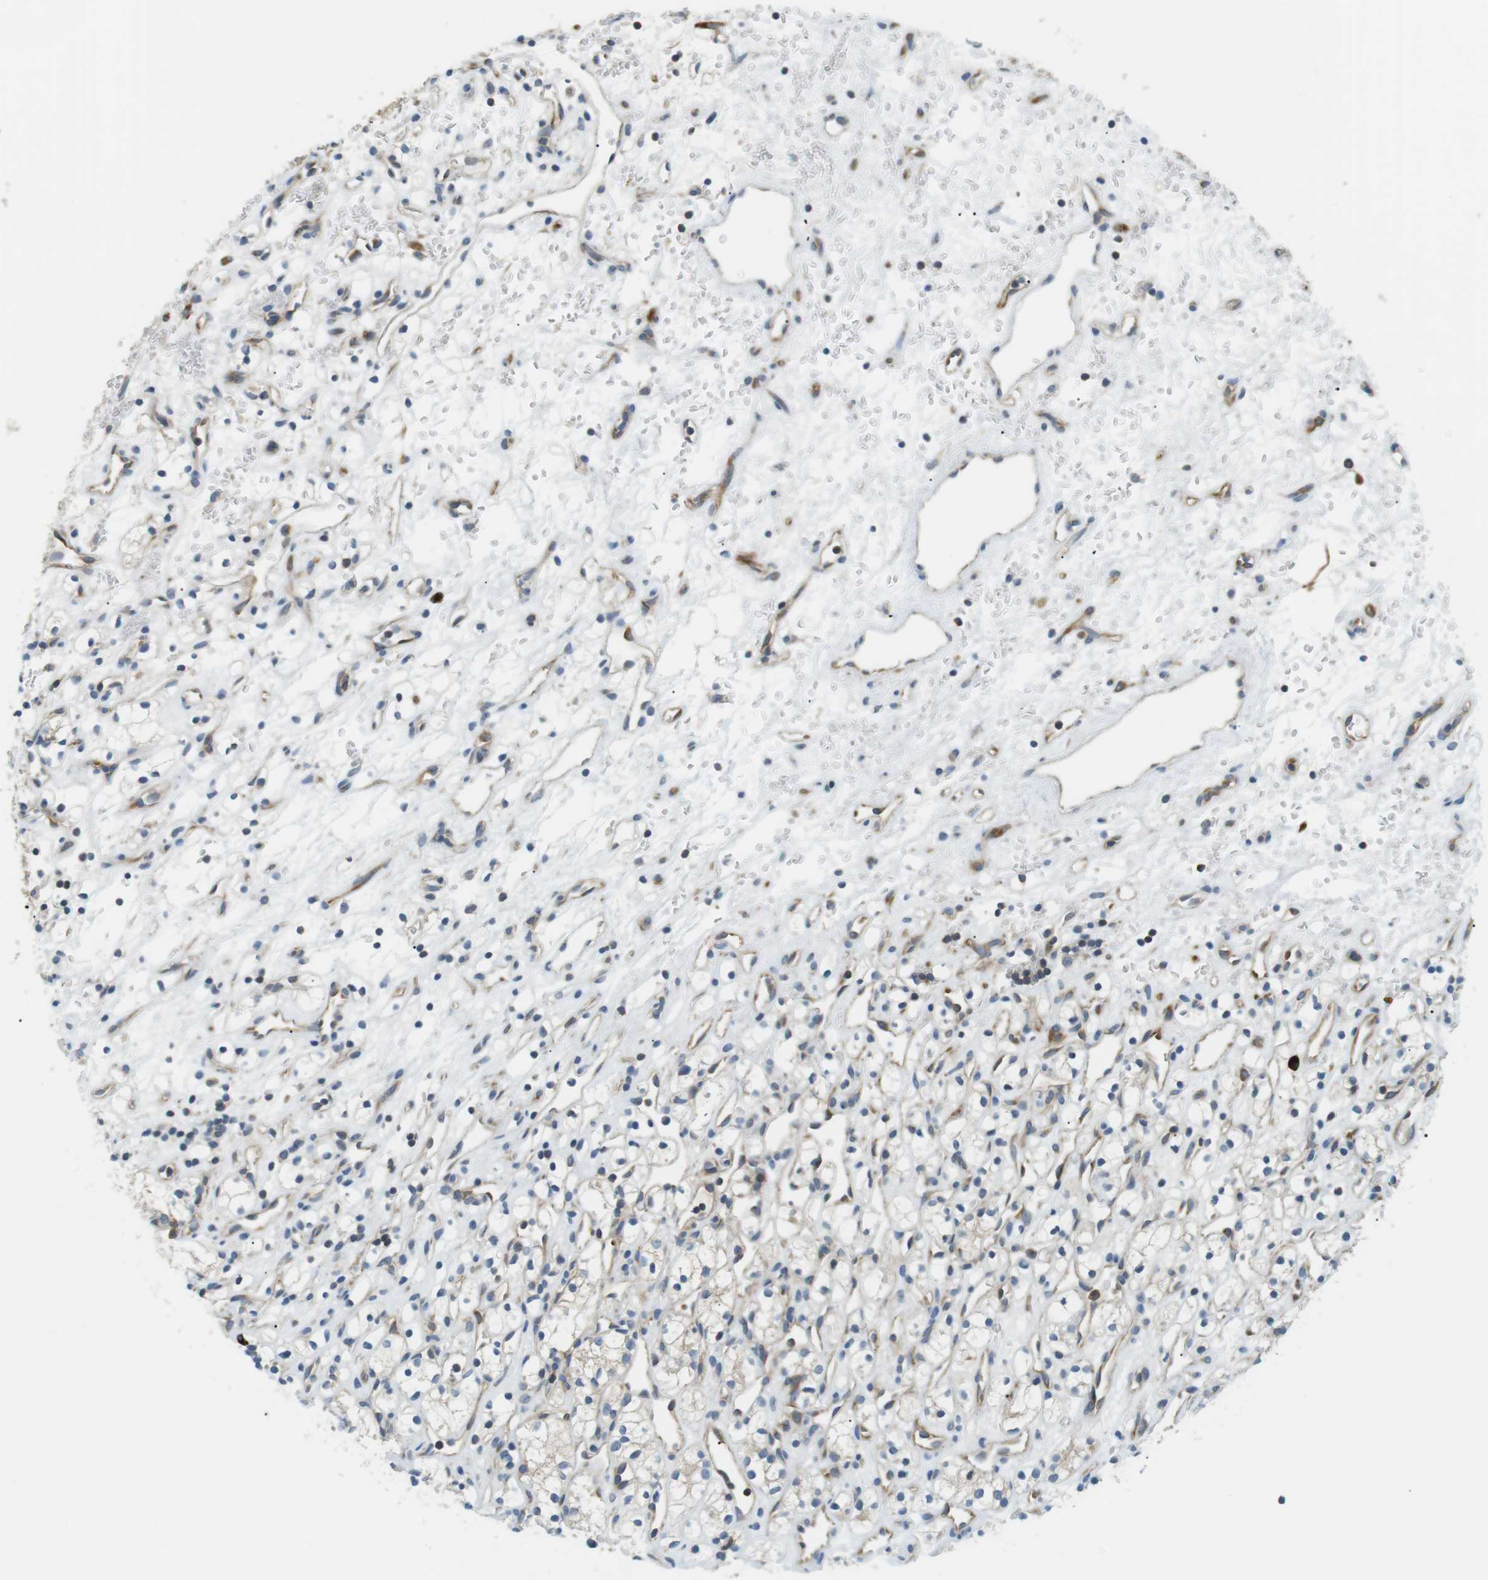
{"staining": {"intensity": "negative", "quantity": "none", "location": "none"}, "tissue": "renal cancer", "cell_type": "Tumor cells", "image_type": "cancer", "snomed": [{"axis": "morphology", "description": "Adenocarcinoma, NOS"}, {"axis": "topography", "description": "Kidney"}], "caption": "IHC micrograph of renal cancer (adenocarcinoma) stained for a protein (brown), which demonstrates no staining in tumor cells.", "gene": "TMEM200A", "patient": {"sex": "female", "age": 60}}